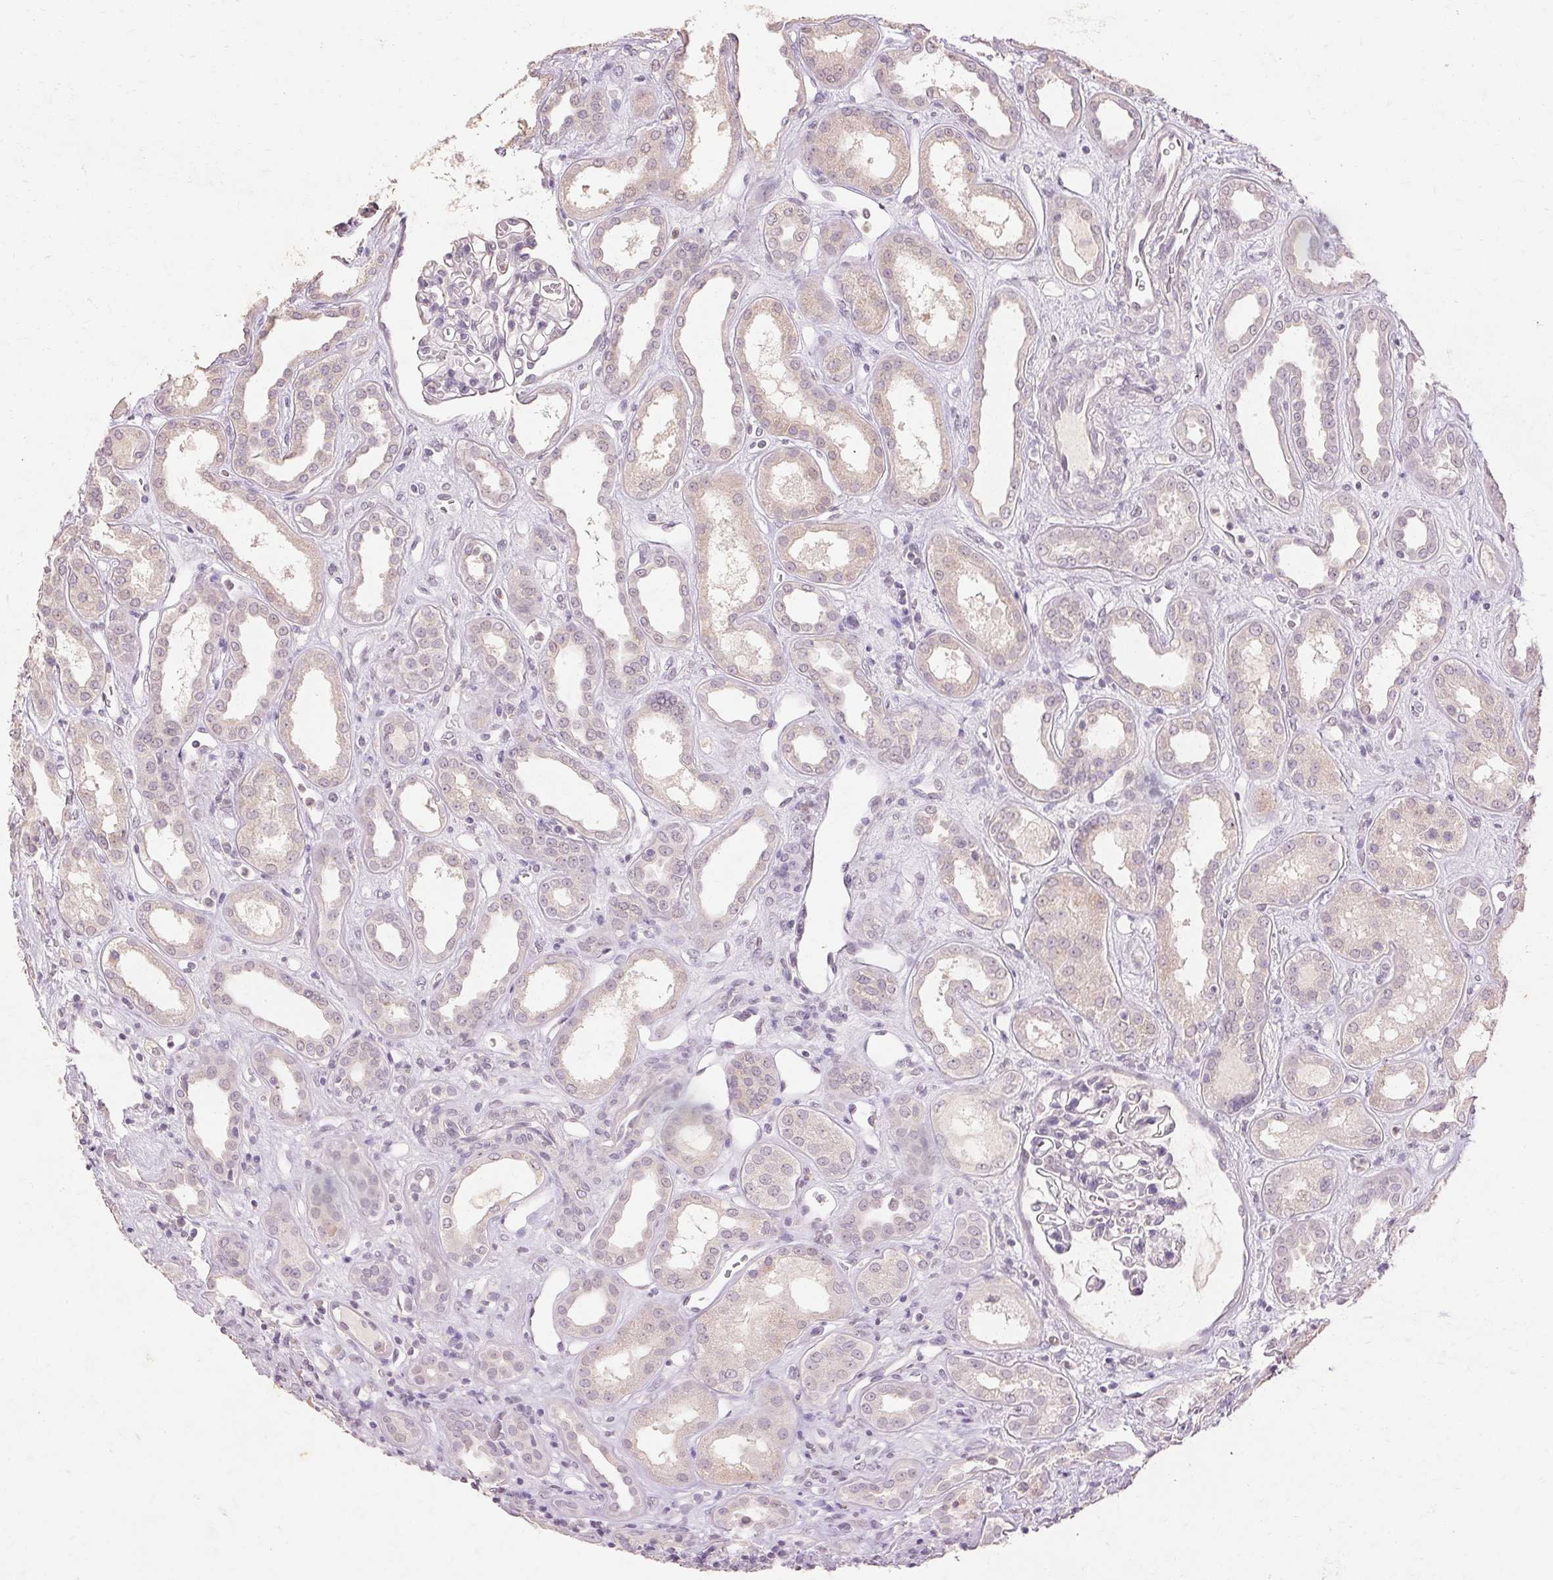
{"staining": {"intensity": "negative", "quantity": "none", "location": "none"}, "tissue": "kidney", "cell_type": "Cells in glomeruli", "image_type": "normal", "snomed": [{"axis": "morphology", "description": "Normal tissue, NOS"}, {"axis": "topography", "description": "Kidney"}], "caption": "Immunohistochemistry (IHC) image of normal kidney: kidney stained with DAB reveals no significant protein positivity in cells in glomeruli. The staining is performed using DAB brown chromogen with nuclei counter-stained in using hematoxylin.", "gene": "SKP2", "patient": {"sex": "male", "age": 59}}